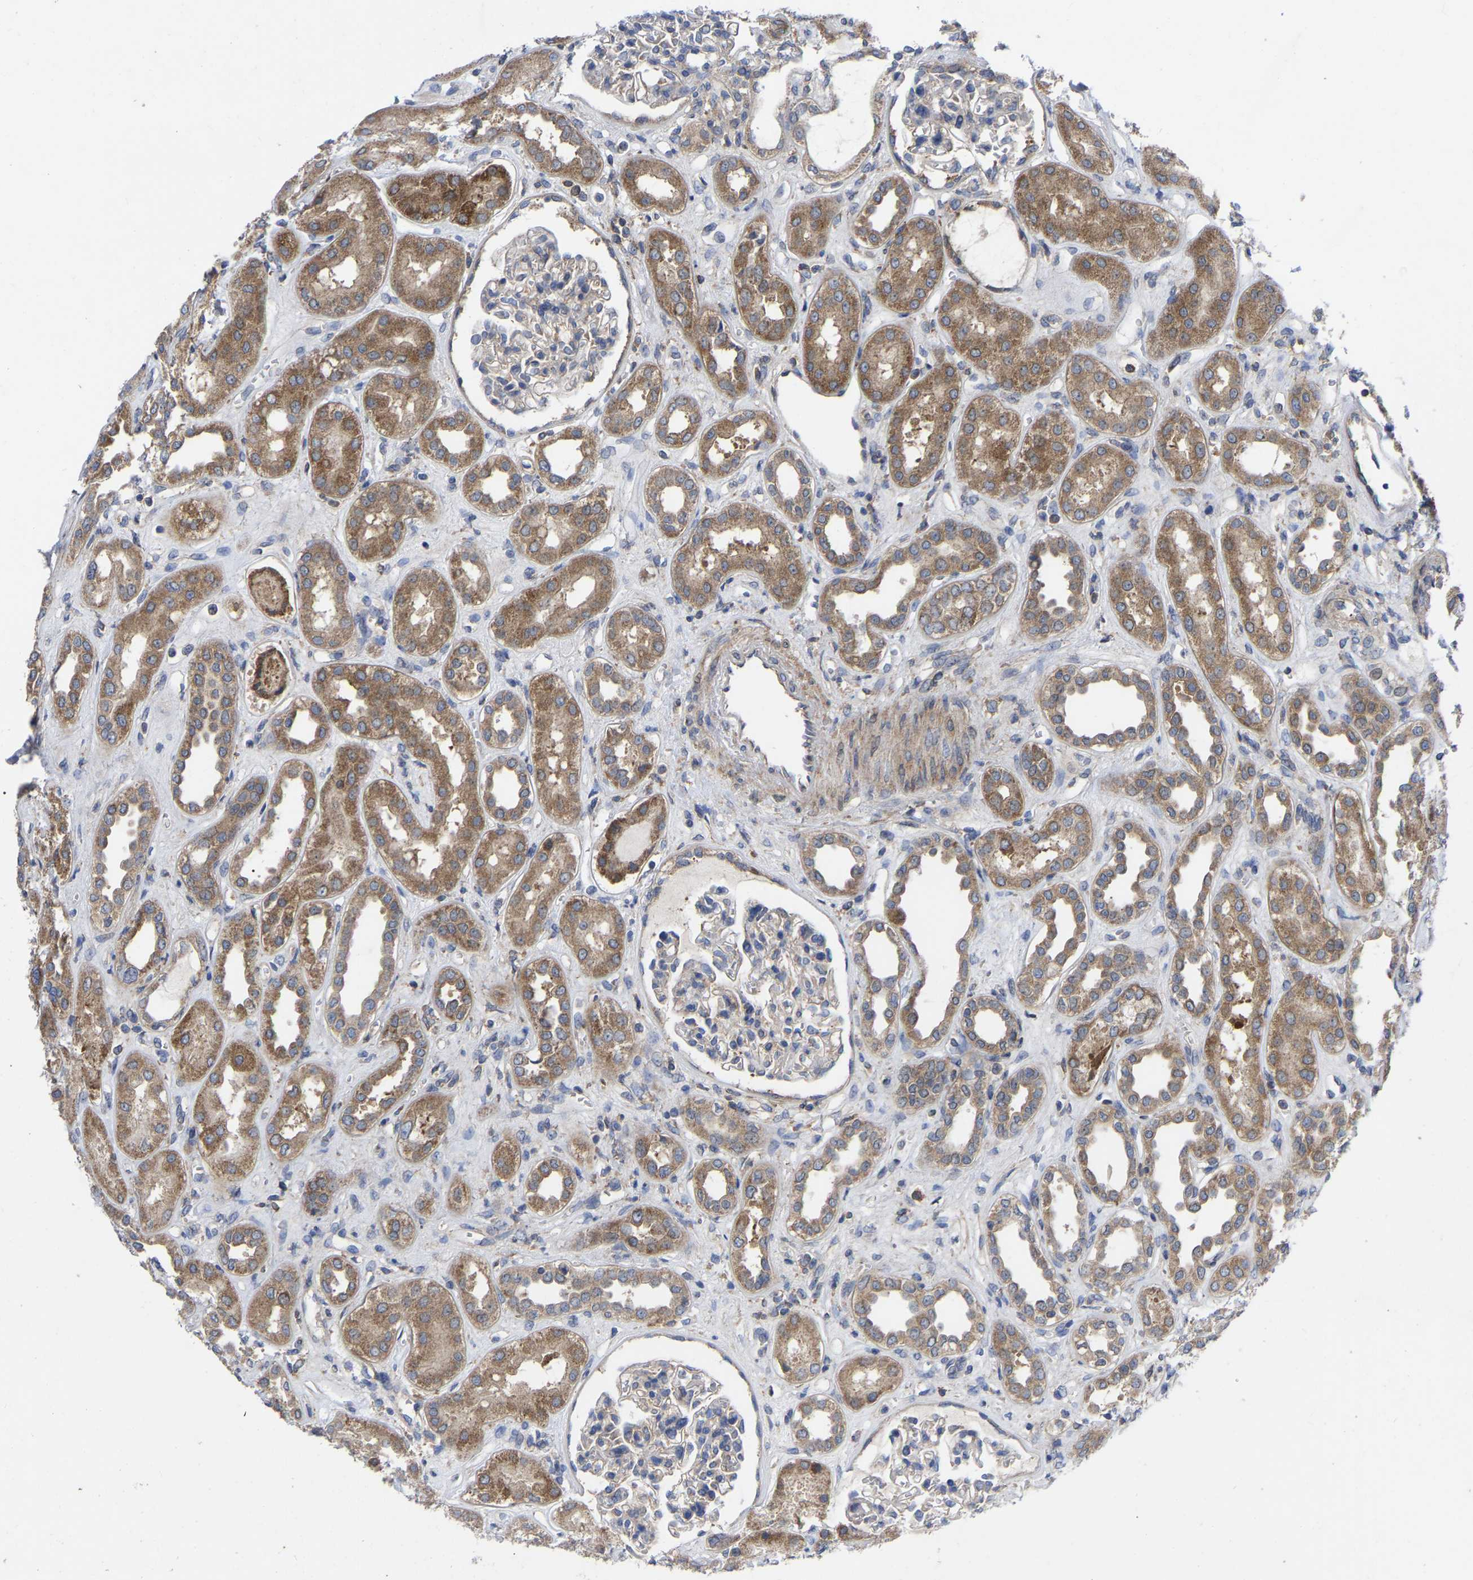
{"staining": {"intensity": "weak", "quantity": "<25%", "location": "cytoplasmic/membranous"}, "tissue": "kidney", "cell_type": "Cells in glomeruli", "image_type": "normal", "snomed": [{"axis": "morphology", "description": "Normal tissue, NOS"}, {"axis": "topography", "description": "Kidney"}], "caption": "A histopathology image of human kidney is negative for staining in cells in glomeruli. Brightfield microscopy of immunohistochemistry stained with DAB (3,3'-diaminobenzidine) (brown) and hematoxylin (blue), captured at high magnification.", "gene": "TCP1", "patient": {"sex": "male", "age": 59}}